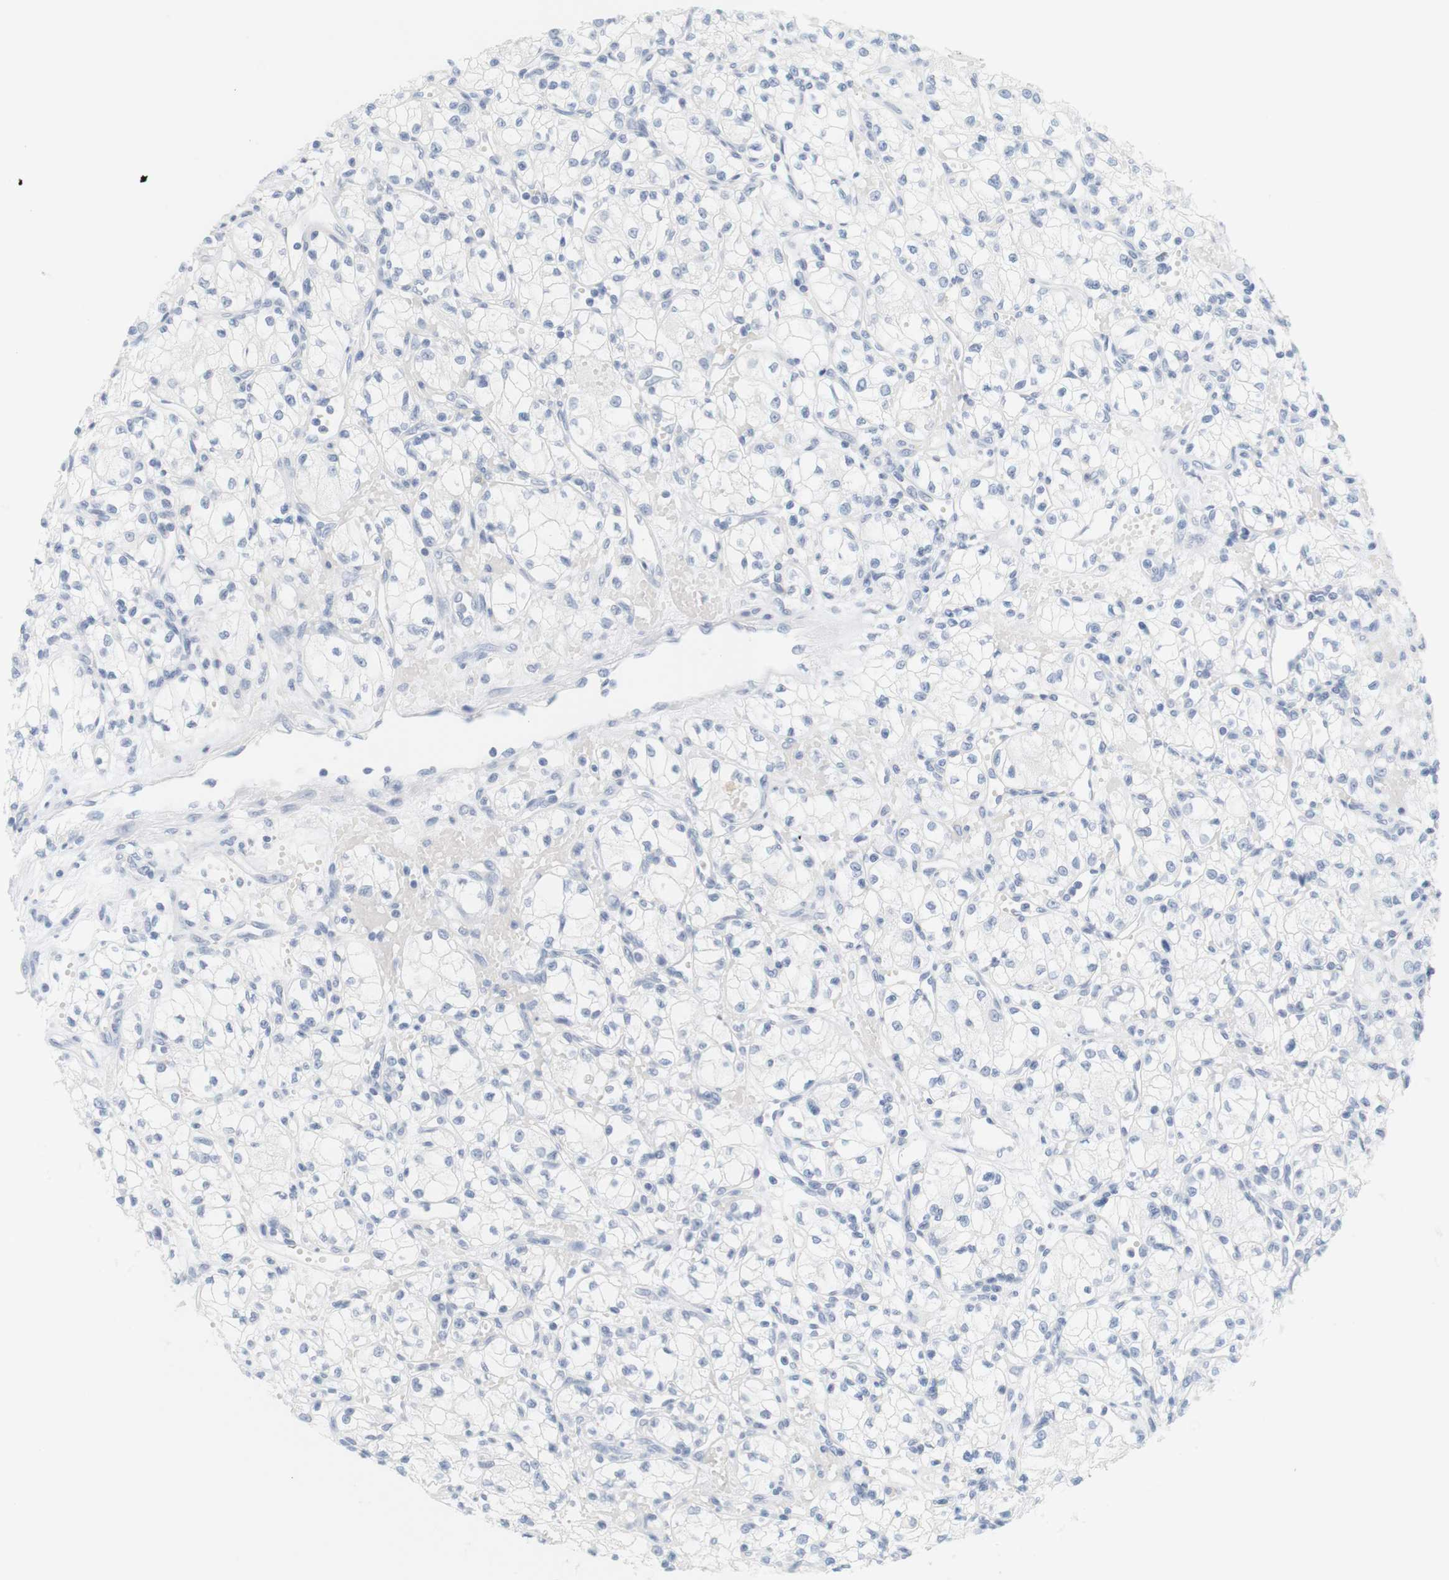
{"staining": {"intensity": "negative", "quantity": "none", "location": "none"}, "tissue": "renal cancer", "cell_type": "Tumor cells", "image_type": "cancer", "snomed": [{"axis": "morphology", "description": "Normal tissue, NOS"}, {"axis": "morphology", "description": "Adenocarcinoma, NOS"}, {"axis": "topography", "description": "Kidney"}], "caption": "This is a photomicrograph of IHC staining of renal cancer (adenocarcinoma), which shows no expression in tumor cells.", "gene": "OPRM1", "patient": {"sex": "male", "age": 59}}